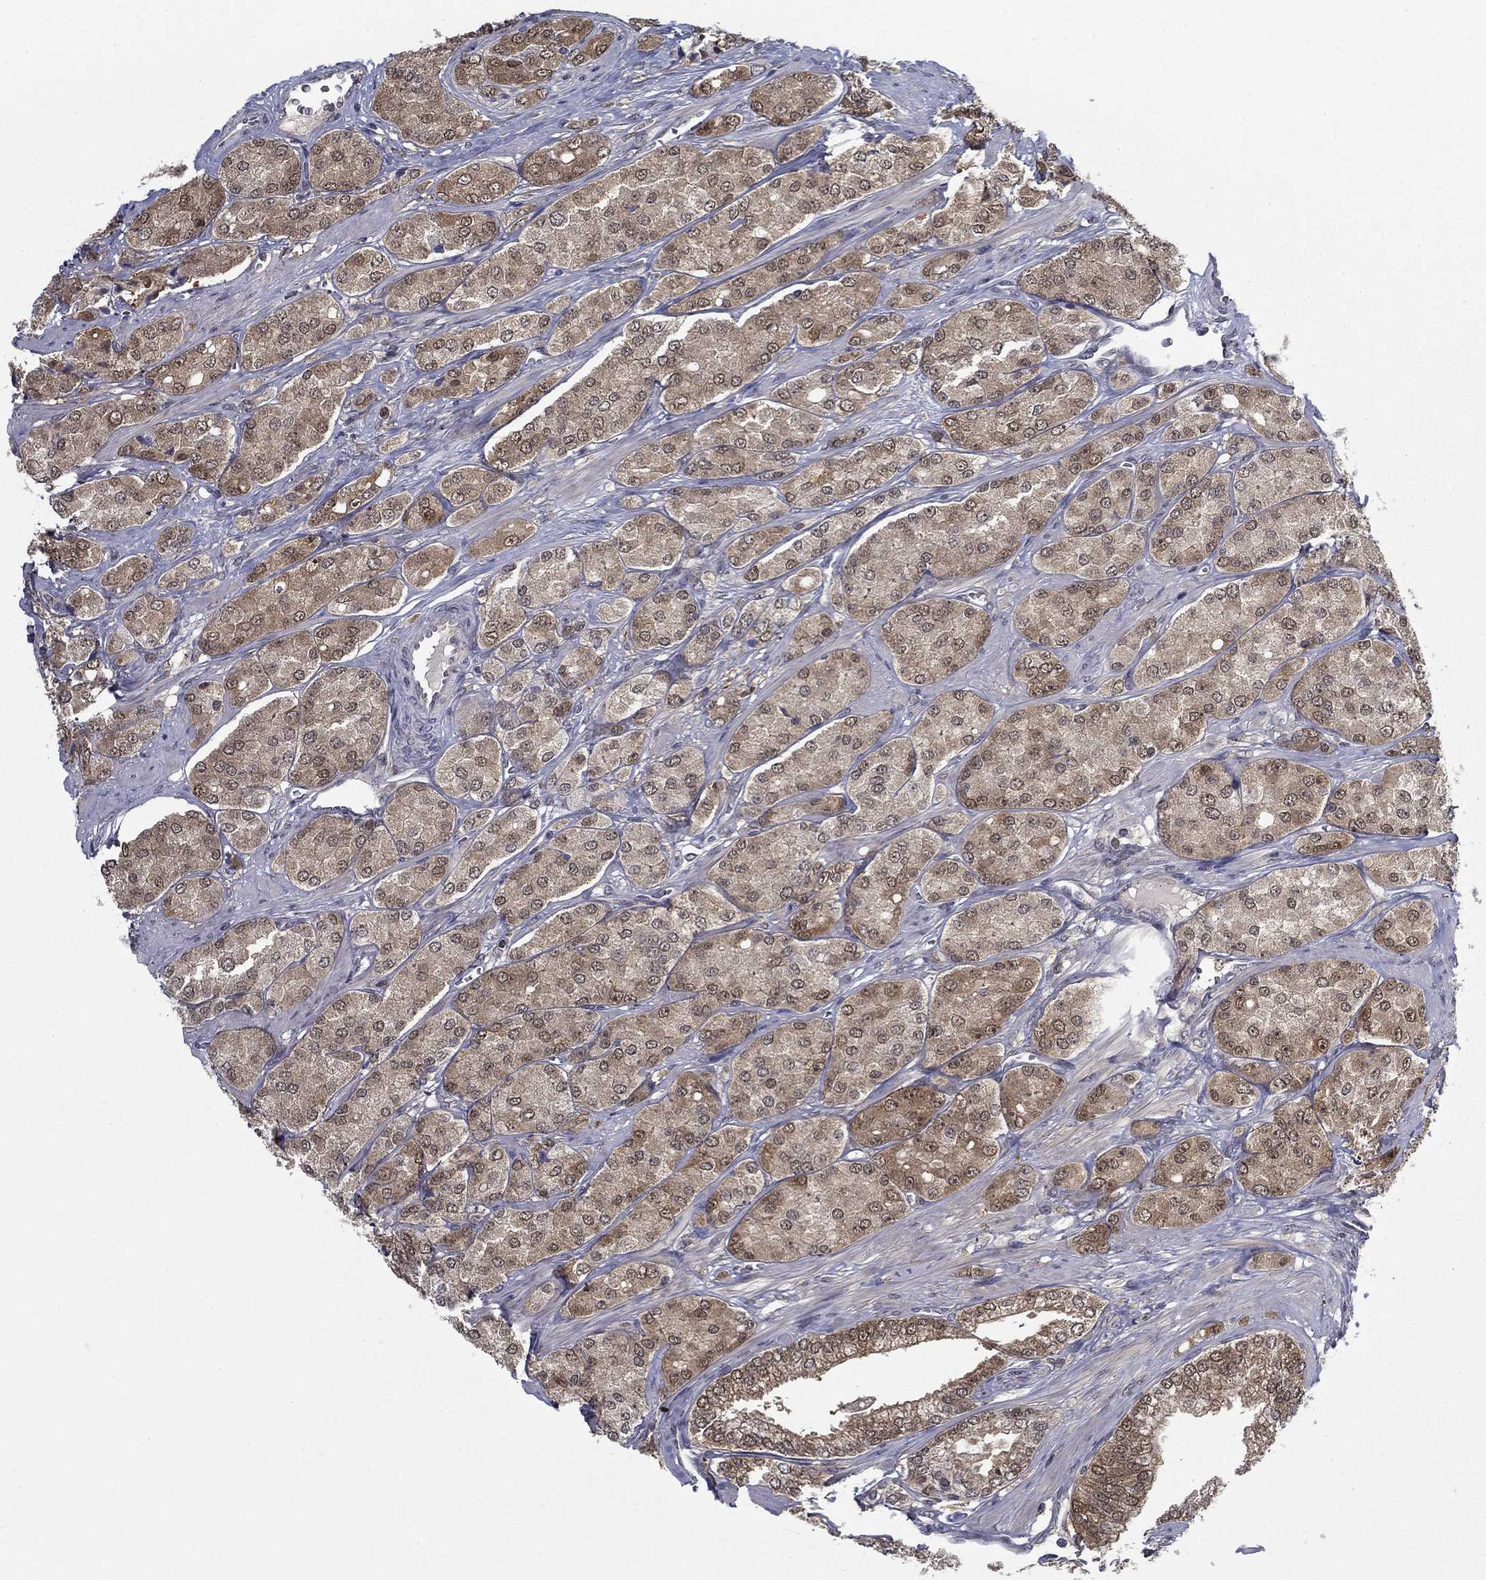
{"staining": {"intensity": "weak", "quantity": ">75%", "location": "cytoplasmic/membranous"}, "tissue": "prostate cancer", "cell_type": "Tumor cells", "image_type": "cancer", "snomed": [{"axis": "morphology", "description": "Adenocarcinoma, NOS"}, {"axis": "topography", "description": "Prostate"}], "caption": "A low amount of weak cytoplasmic/membranous staining is appreciated in approximately >75% of tumor cells in prostate adenocarcinoma tissue.", "gene": "NIT2", "patient": {"sex": "male", "age": 67}}